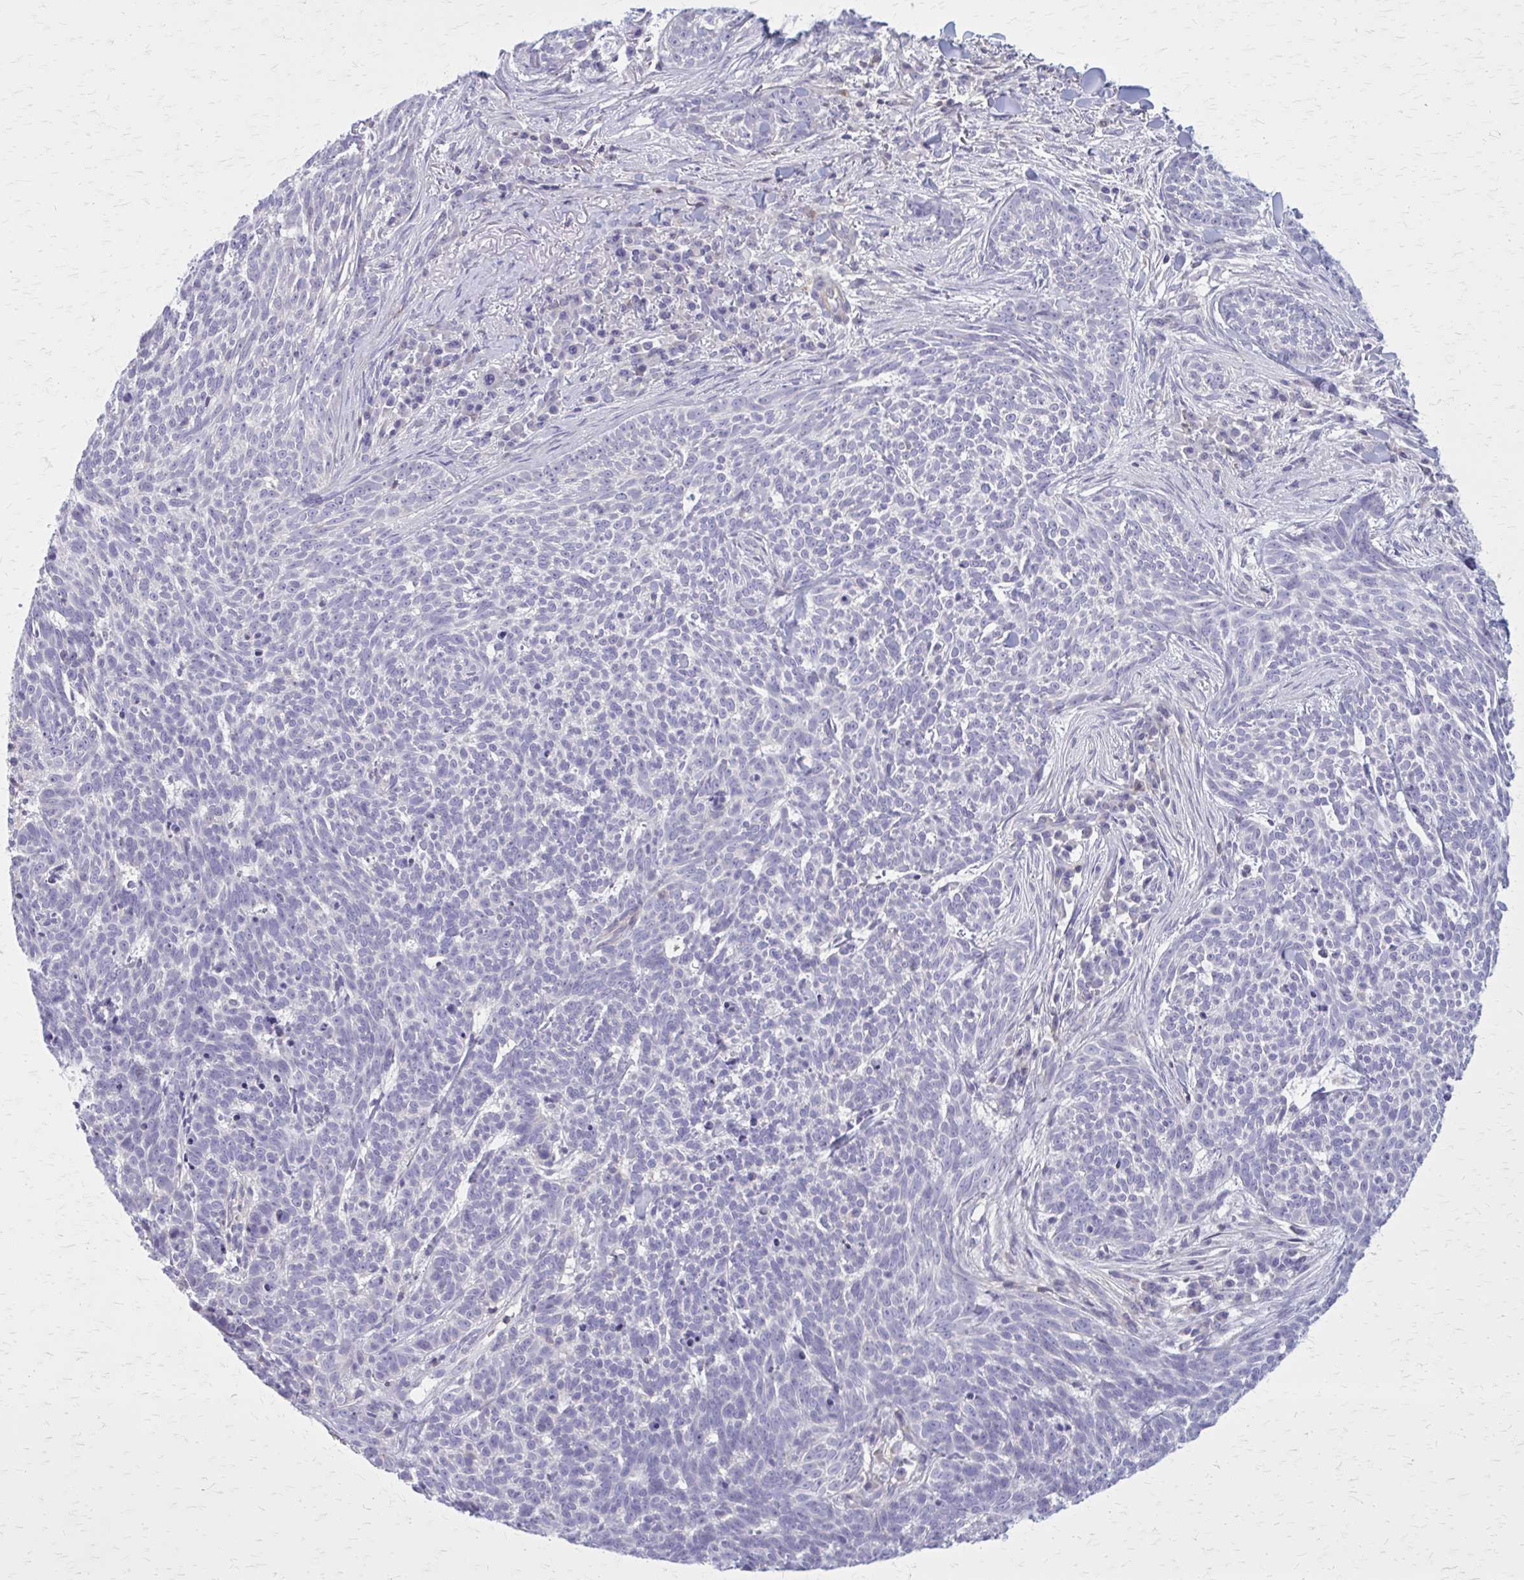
{"staining": {"intensity": "negative", "quantity": "none", "location": "none"}, "tissue": "skin cancer", "cell_type": "Tumor cells", "image_type": "cancer", "snomed": [{"axis": "morphology", "description": "Basal cell carcinoma"}, {"axis": "topography", "description": "Skin"}], "caption": "Immunohistochemistry (IHC) micrograph of neoplastic tissue: human skin cancer stained with DAB (3,3'-diaminobenzidine) shows no significant protein staining in tumor cells.", "gene": "PITPNM1", "patient": {"sex": "female", "age": 93}}